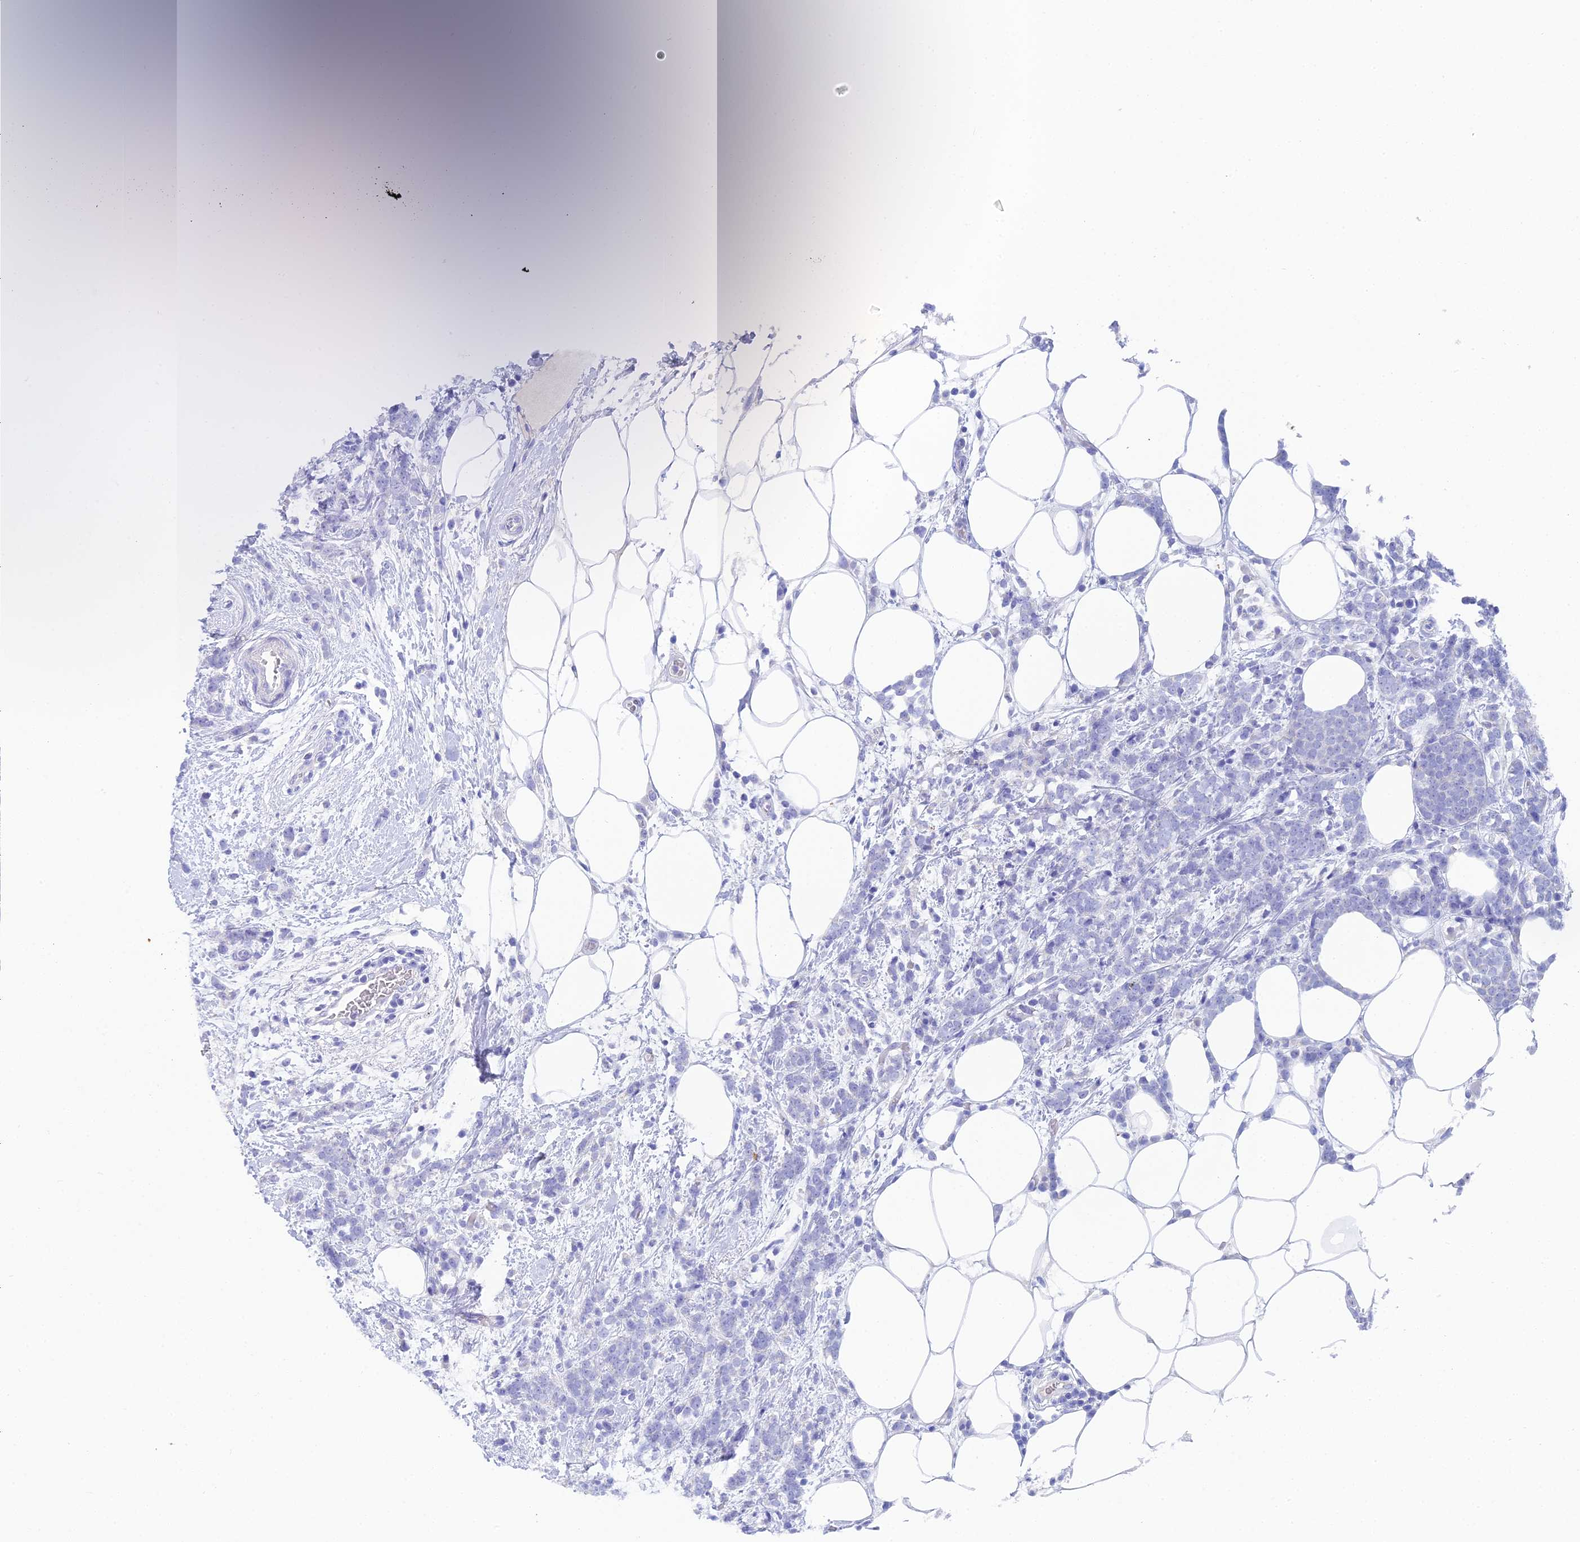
{"staining": {"intensity": "negative", "quantity": "none", "location": "none"}, "tissue": "breast cancer", "cell_type": "Tumor cells", "image_type": "cancer", "snomed": [{"axis": "morphology", "description": "Lobular carcinoma"}, {"axis": "topography", "description": "Breast"}], "caption": "A high-resolution image shows immunohistochemistry (IHC) staining of breast cancer, which displays no significant expression in tumor cells.", "gene": "REG1A", "patient": {"sex": "female", "age": 58}}